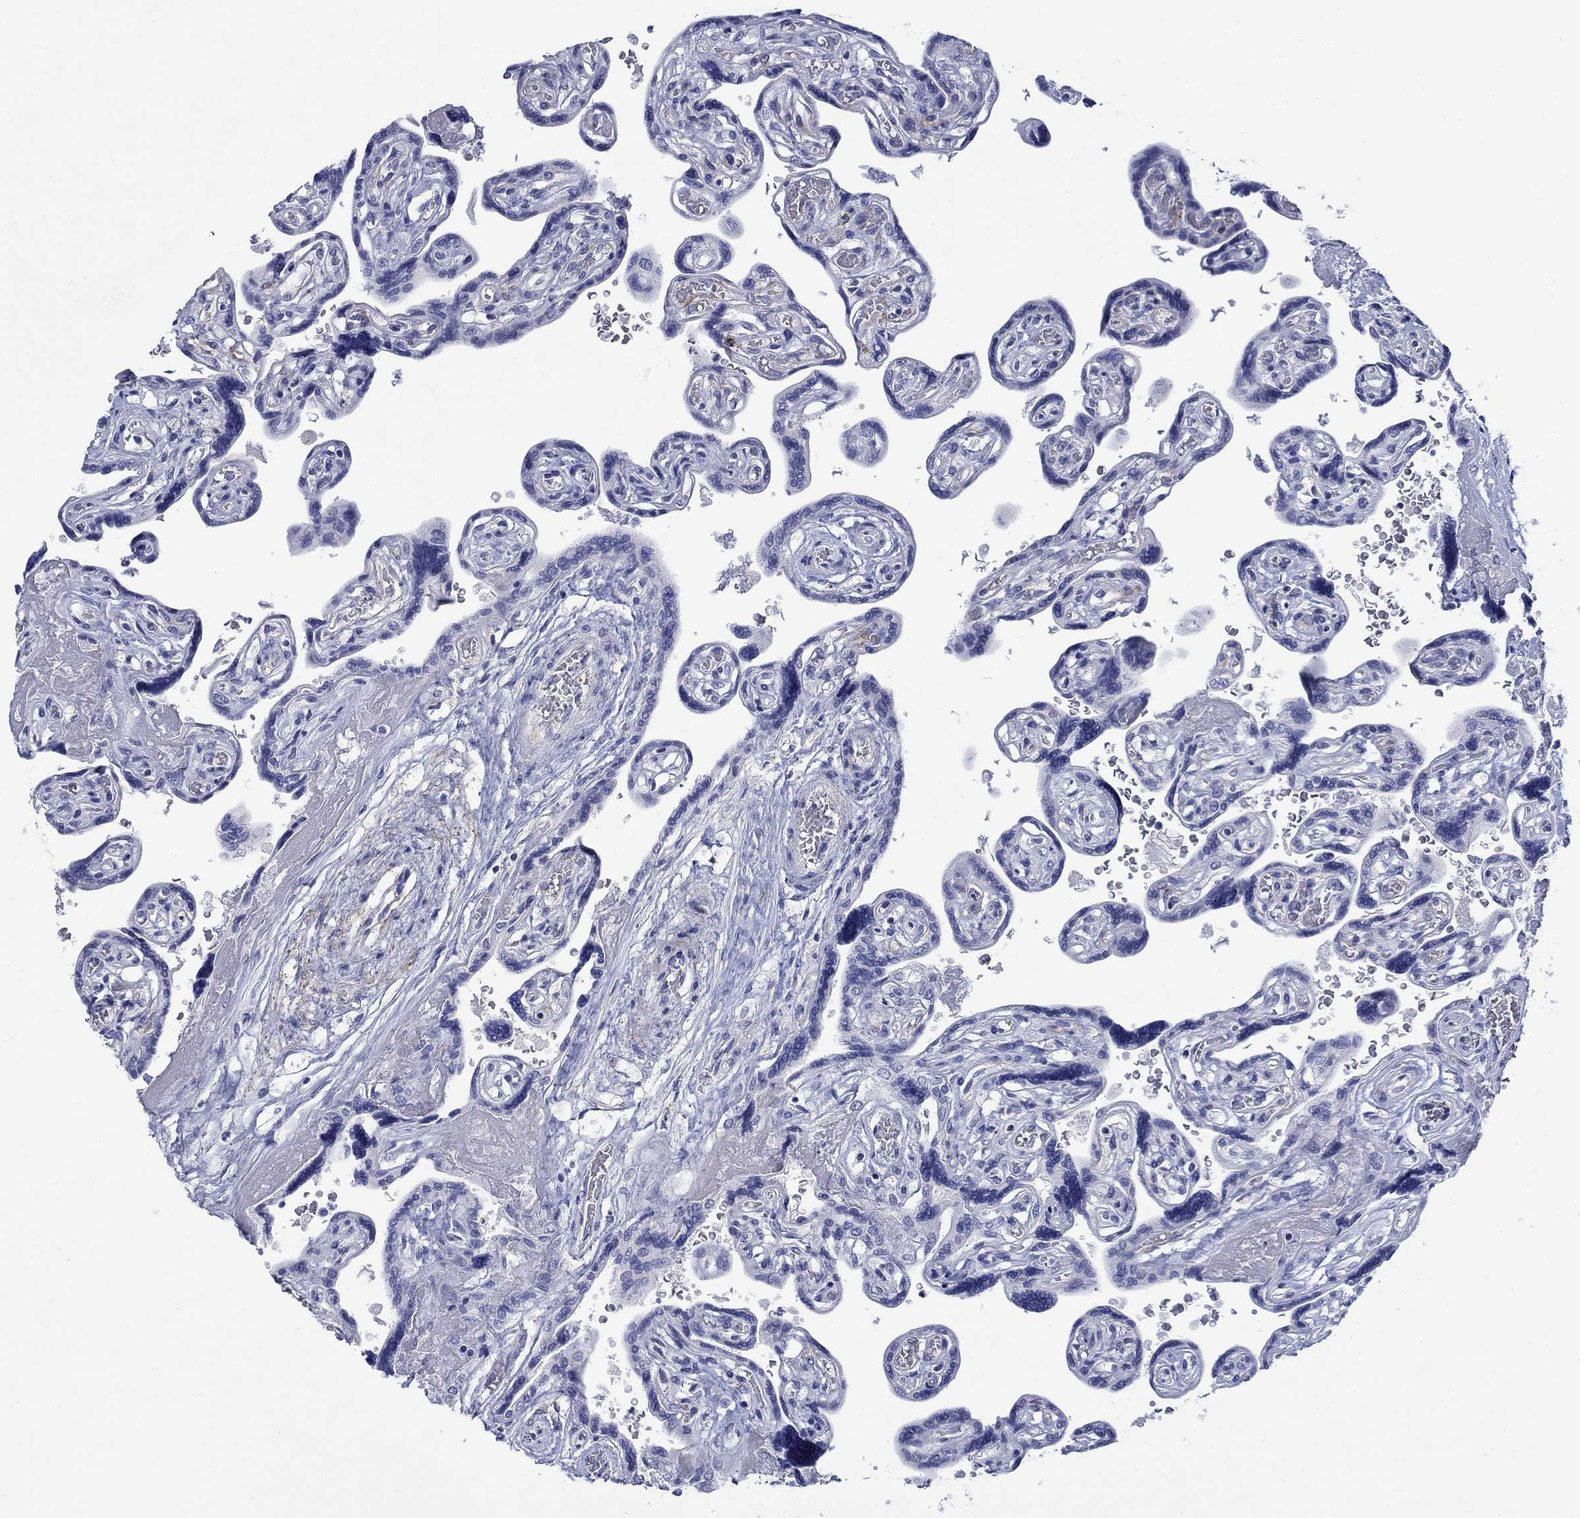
{"staining": {"intensity": "negative", "quantity": "none", "location": "none"}, "tissue": "placenta", "cell_type": "Decidual cells", "image_type": "normal", "snomed": [{"axis": "morphology", "description": "Normal tissue, NOS"}, {"axis": "topography", "description": "Placenta"}], "caption": "Immunohistochemical staining of benign placenta reveals no significant expression in decidual cells.", "gene": "PTPRZ1", "patient": {"sex": "female", "age": 32}}